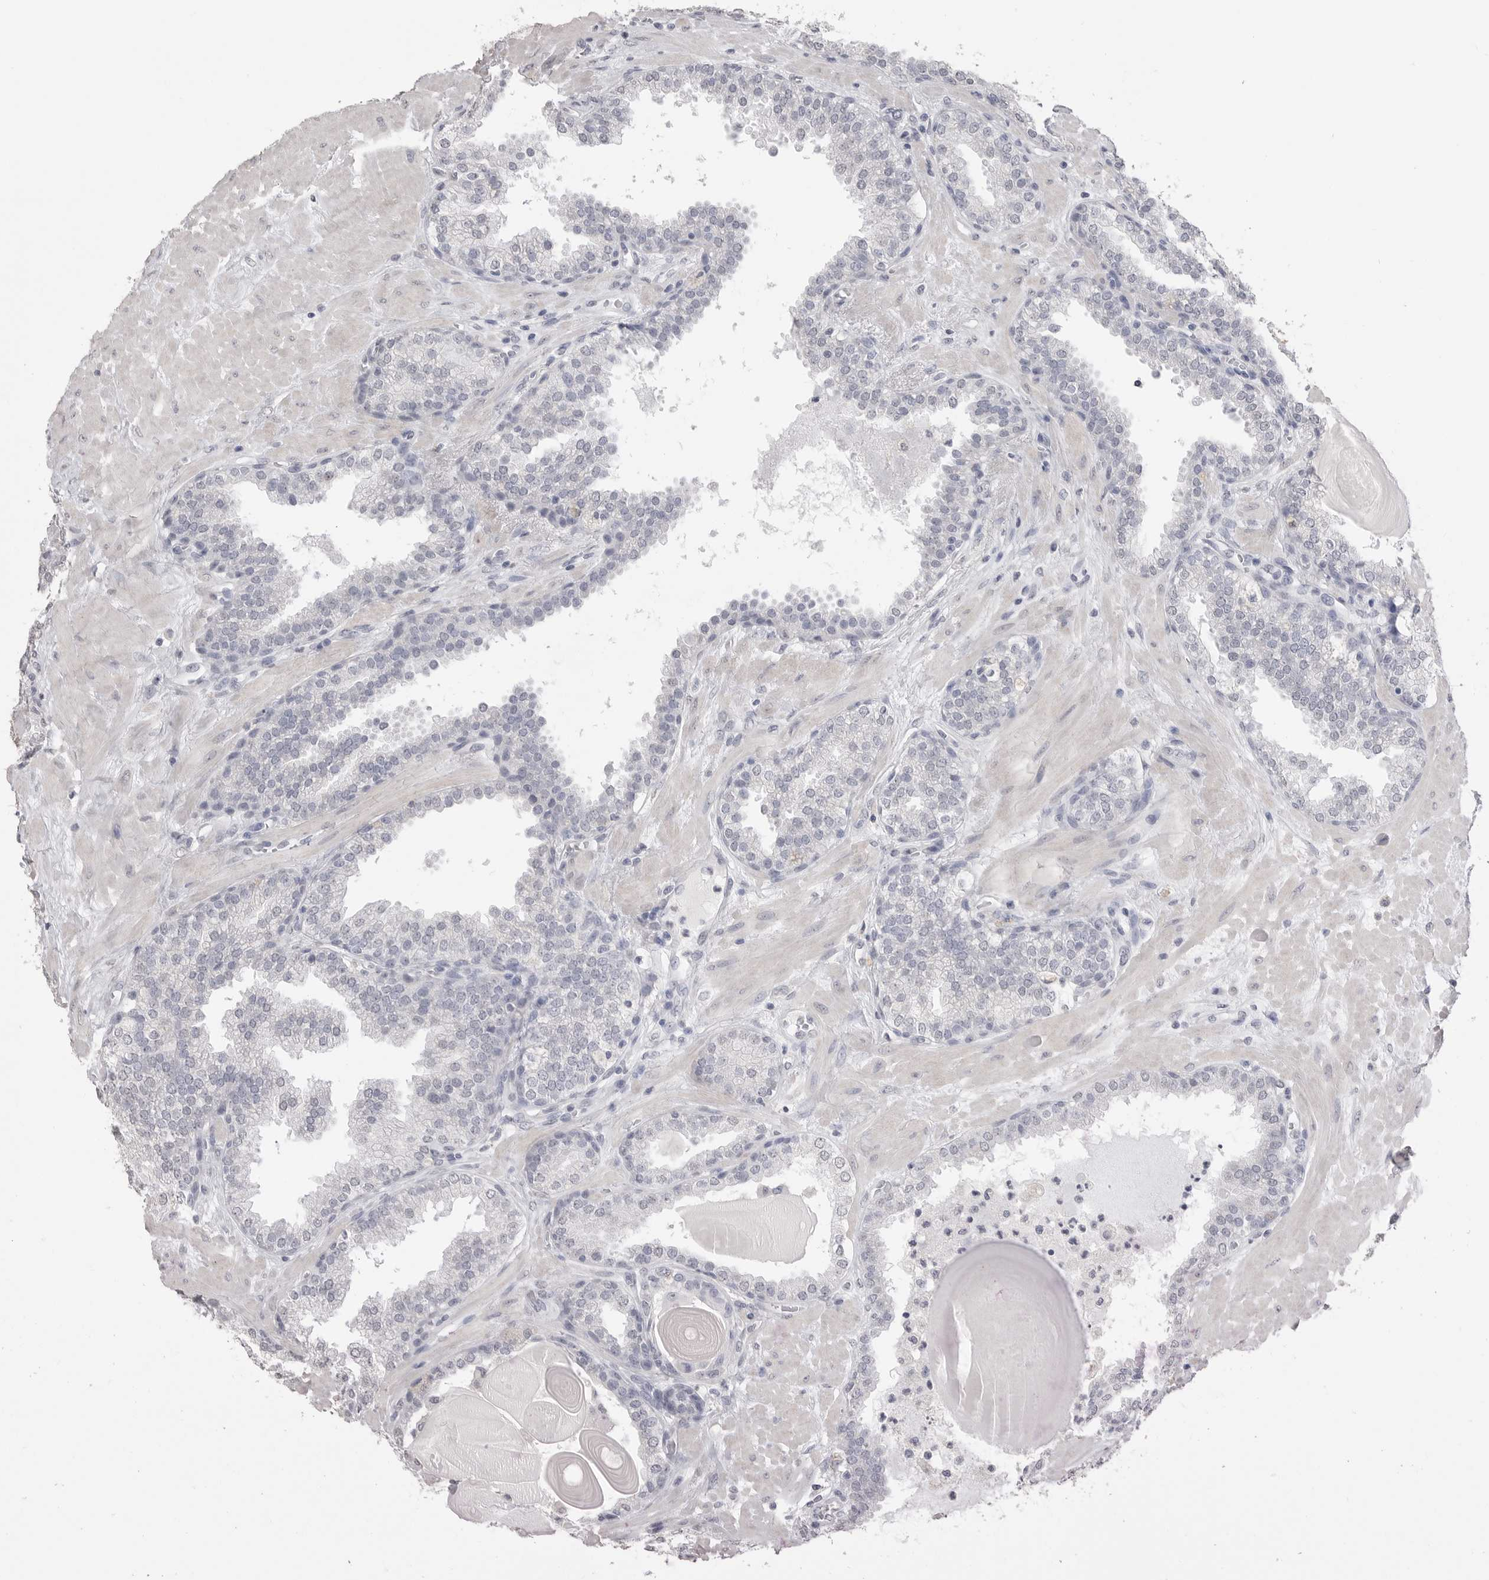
{"staining": {"intensity": "negative", "quantity": "none", "location": "none"}, "tissue": "prostate", "cell_type": "Glandular cells", "image_type": "normal", "snomed": [{"axis": "morphology", "description": "Normal tissue, NOS"}, {"axis": "topography", "description": "Prostate"}], "caption": "Immunohistochemistry (IHC) photomicrograph of benign prostate: prostate stained with DAB reveals no significant protein expression in glandular cells.", "gene": "ICAM5", "patient": {"sex": "male", "age": 51}}